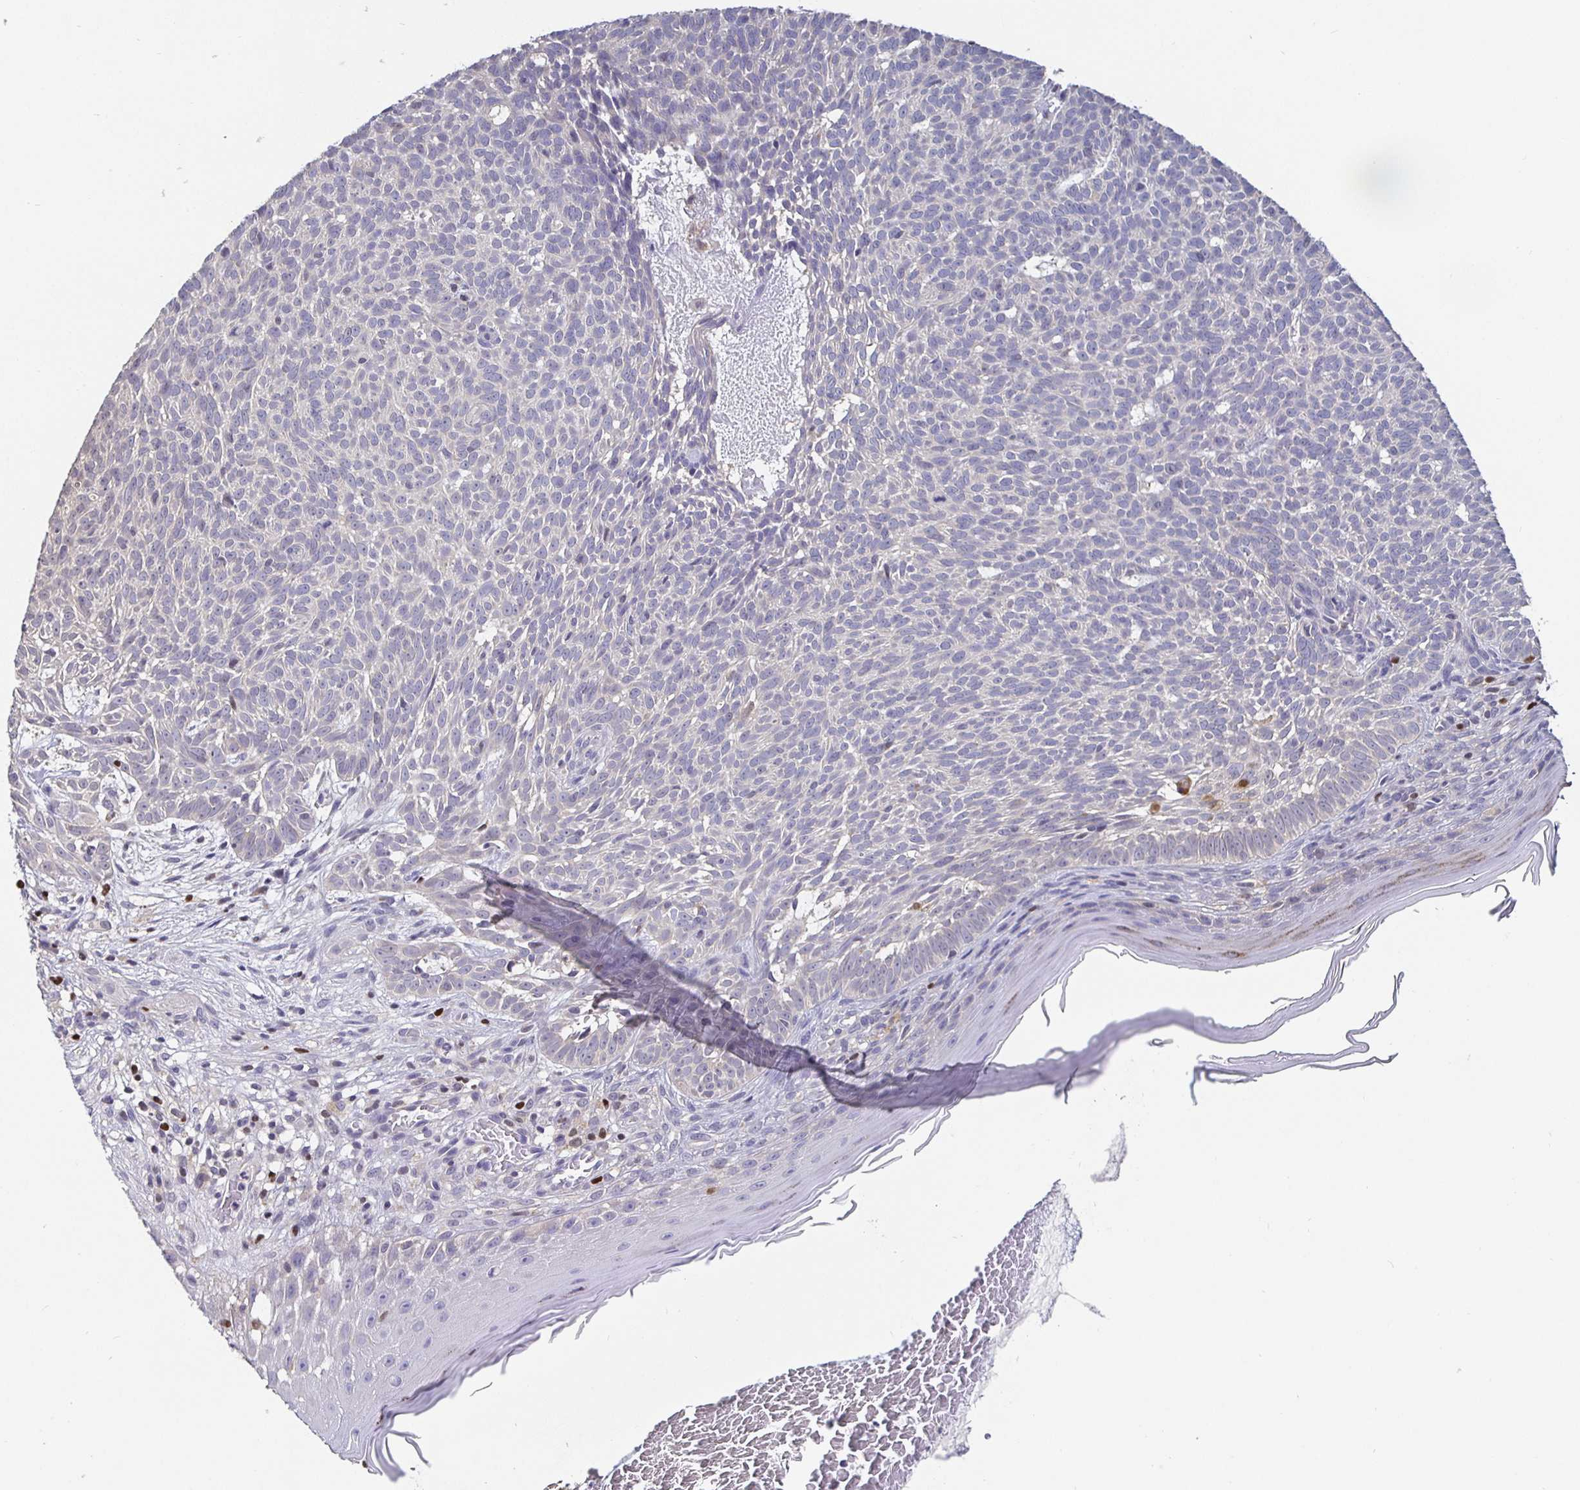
{"staining": {"intensity": "negative", "quantity": "none", "location": "none"}, "tissue": "skin cancer", "cell_type": "Tumor cells", "image_type": "cancer", "snomed": [{"axis": "morphology", "description": "Basal cell carcinoma"}, {"axis": "topography", "description": "Skin"}], "caption": "Immunohistochemistry photomicrograph of human skin cancer (basal cell carcinoma) stained for a protein (brown), which reveals no positivity in tumor cells.", "gene": "SATB1", "patient": {"sex": "male", "age": 78}}